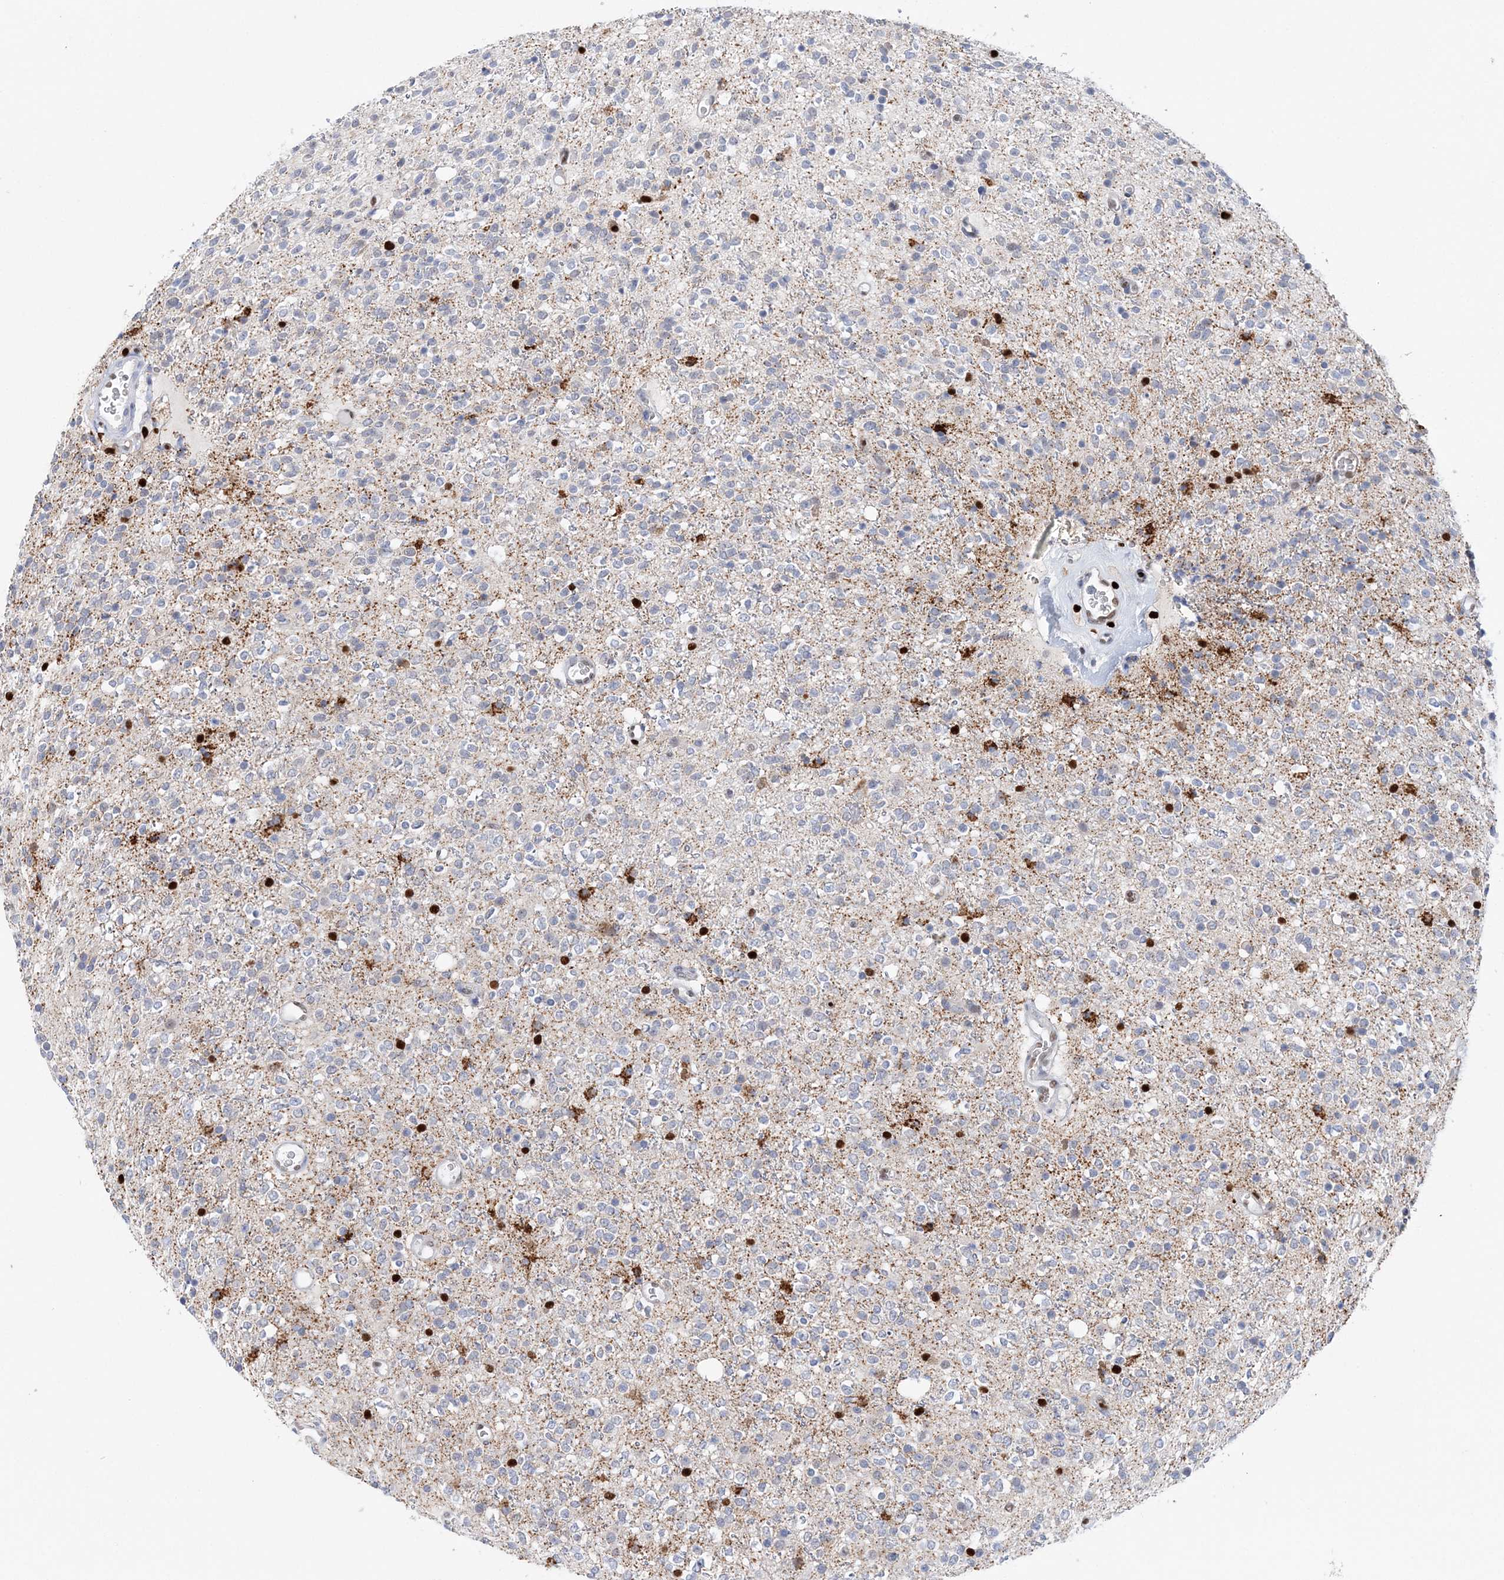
{"staining": {"intensity": "negative", "quantity": "none", "location": "none"}, "tissue": "glioma", "cell_type": "Tumor cells", "image_type": "cancer", "snomed": [{"axis": "morphology", "description": "Glioma, malignant, High grade"}, {"axis": "topography", "description": "Brain"}], "caption": "IHC of high-grade glioma (malignant) displays no positivity in tumor cells.", "gene": "NIT2", "patient": {"sex": "male", "age": 34}}